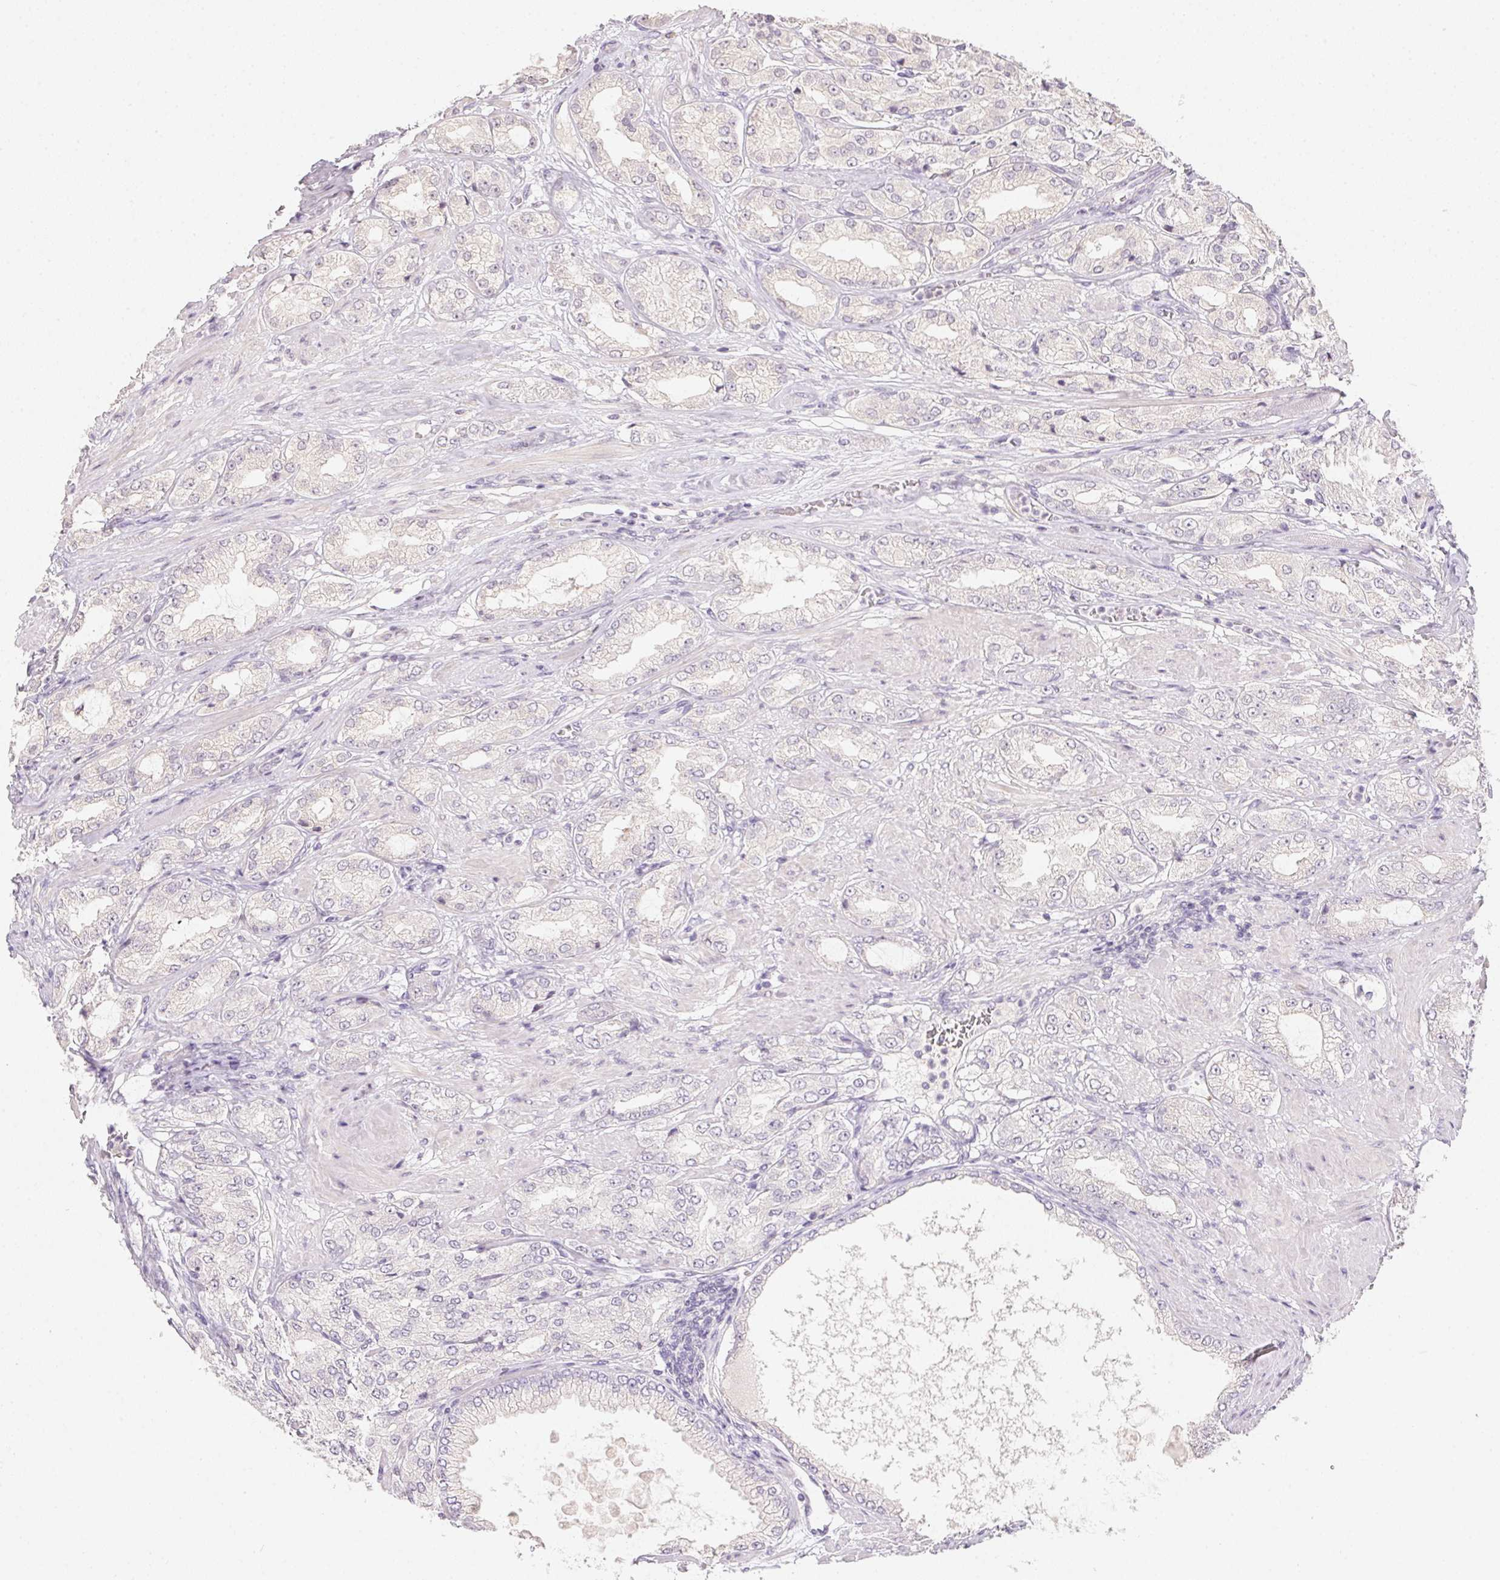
{"staining": {"intensity": "negative", "quantity": "none", "location": "none"}, "tissue": "prostate cancer", "cell_type": "Tumor cells", "image_type": "cancer", "snomed": [{"axis": "morphology", "description": "Adenocarcinoma, High grade"}, {"axis": "topography", "description": "Prostate"}], "caption": "An image of prostate cancer stained for a protein shows no brown staining in tumor cells.", "gene": "SLC6A18", "patient": {"sex": "male", "age": 68}}